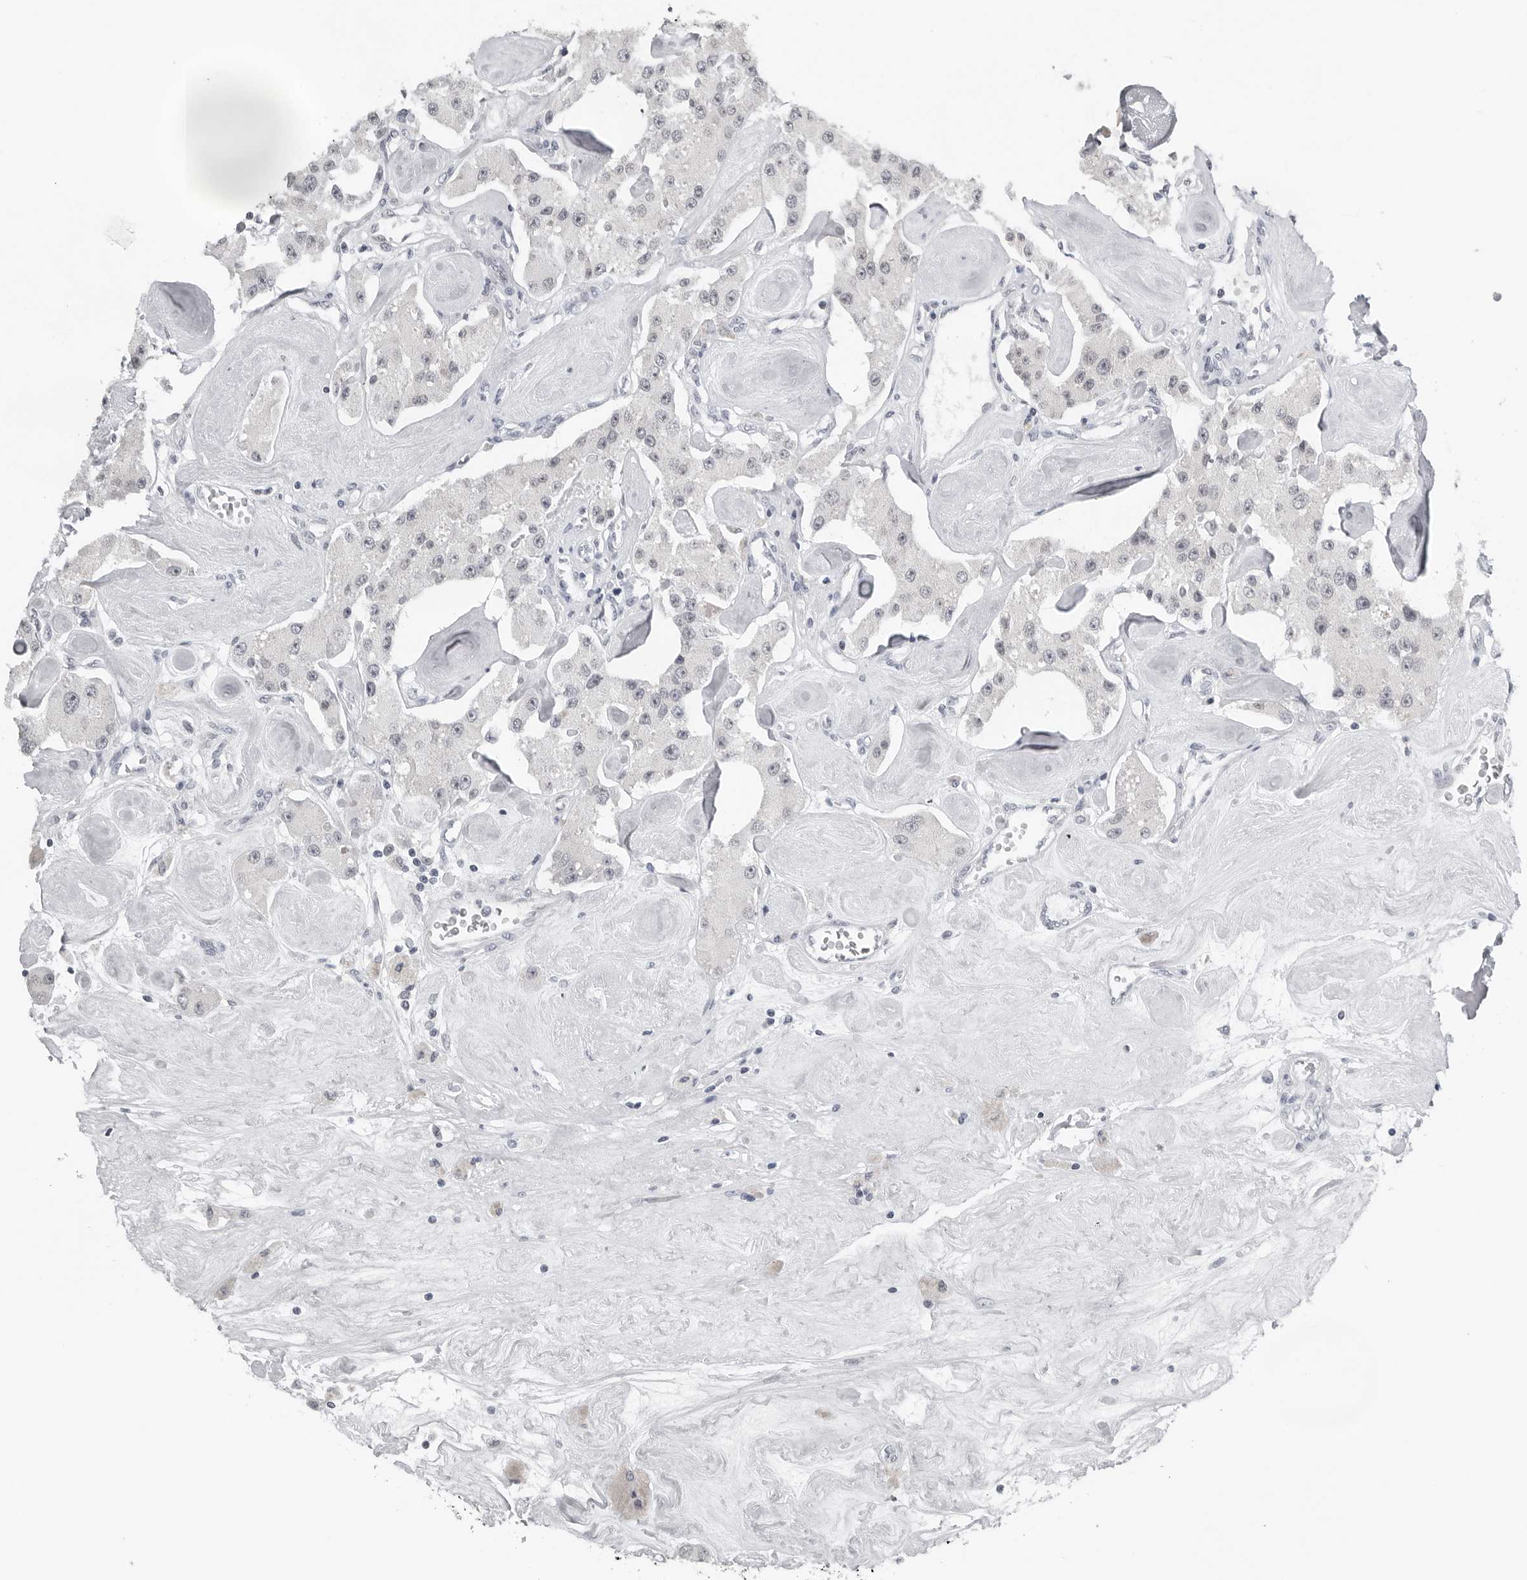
{"staining": {"intensity": "negative", "quantity": "none", "location": "none"}, "tissue": "carcinoid", "cell_type": "Tumor cells", "image_type": "cancer", "snomed": [{"axis": "morphology", "description": "Carcinoid, malignant, NOS"}, {"axis": "topography", "description": "Pancreas"}], "caption": "Human carcinoid (malignant) stained for a protein using immunohistochemistry displays no expression in tumor cells.", "gene": "PPP1R42", "patient": {"sex": "male", "age": 41}}